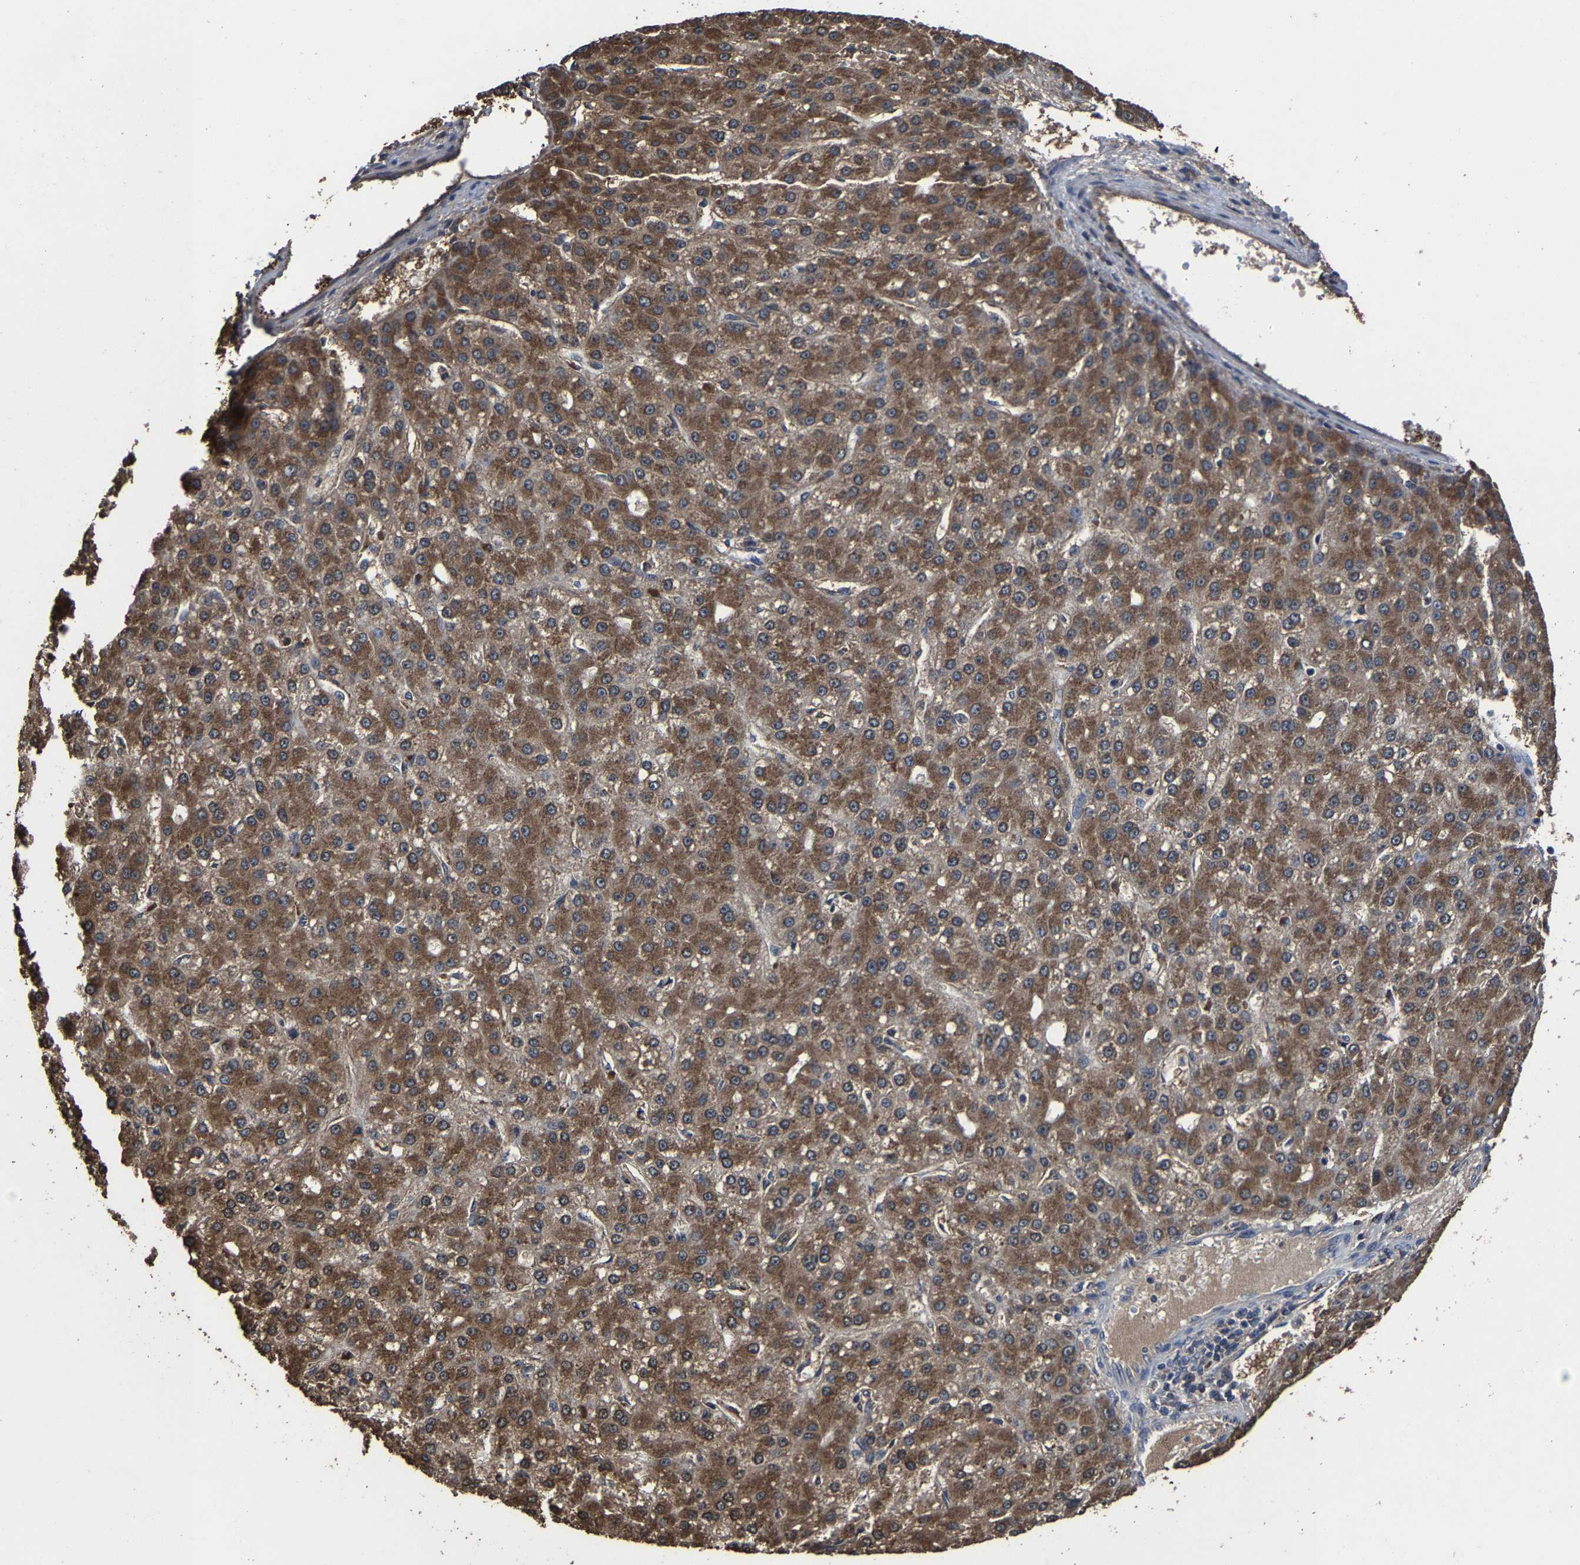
{"staining": {"intensity": "moderate", "quantity": ">75%", "location": "cytoplasmic/membranous"}, "tissue": "liver cancer", "cell_type": "Tumor cells", "image_type": "cancer", "snomed": [{"axis": "morphology", "description": "Carcinoma, Hepatocellular, NOS"}, {"axis": "topography", "description": "Liver"}], "caption": "A brown stain shows moderate cytoplasmic/membranous staining of a protein in liver cancer (hepatocellular carcinoma) tumor cells.", "gene": "EBAG9", "patient": {"sex": "male", "age": 67}}